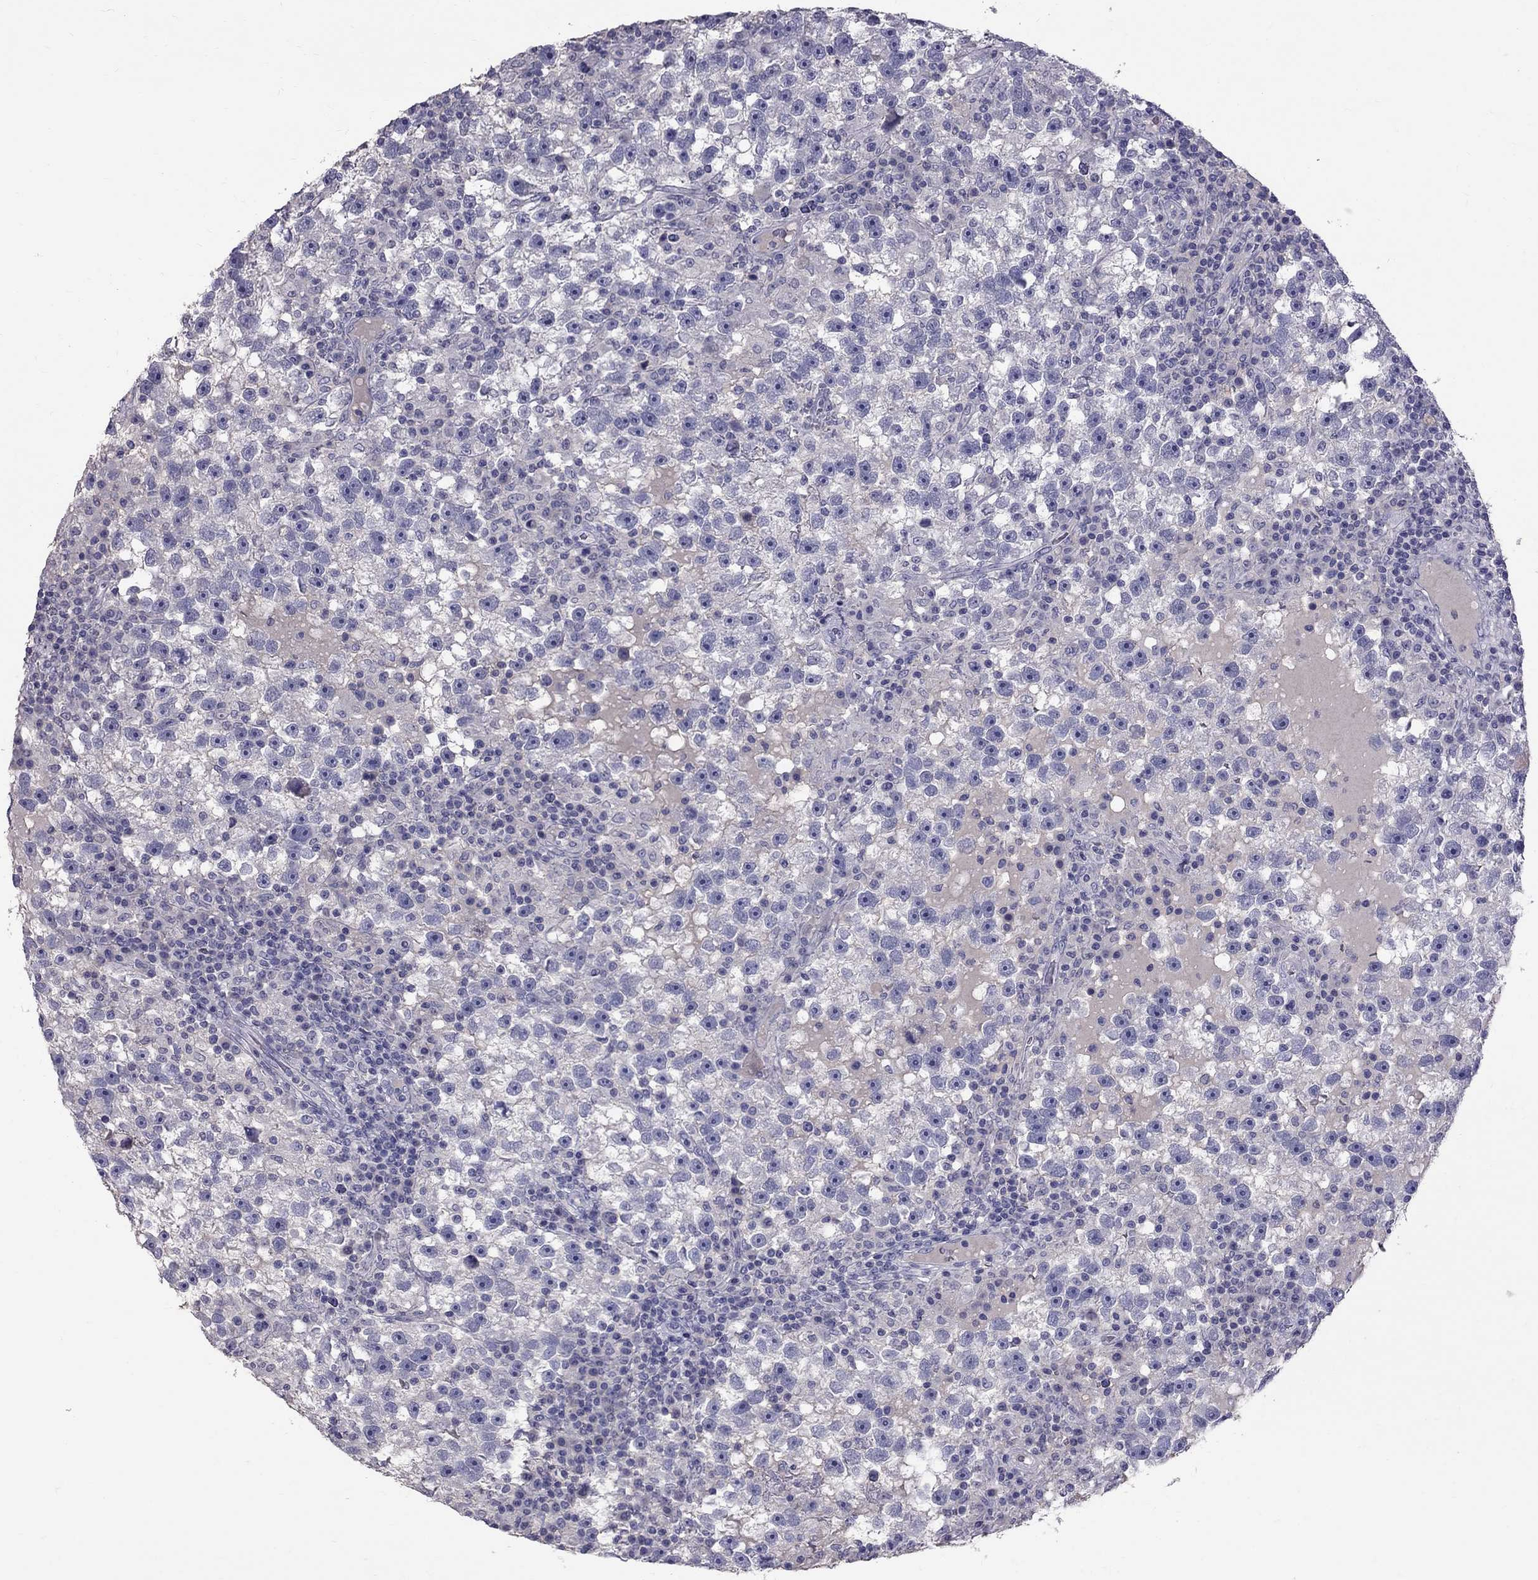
{"staining": {"intensity": "negative", "quantity": "none", "location": "none"}, "tissue": "testis cancer", "cell_type": "Tumor cells", "image_type": "cancer", "snomed": [{"axis": "morphology", "description": "Seminoma, NOS"}, {"axis": "topography", "description": "Testis"}], "caption": "This is an immunohistochemistry (IHC) image of human seminoma (testis). There is no expression in tumor cells.", "gene": "CFAP91", "patient": {"sex": "male", "age": 47}}